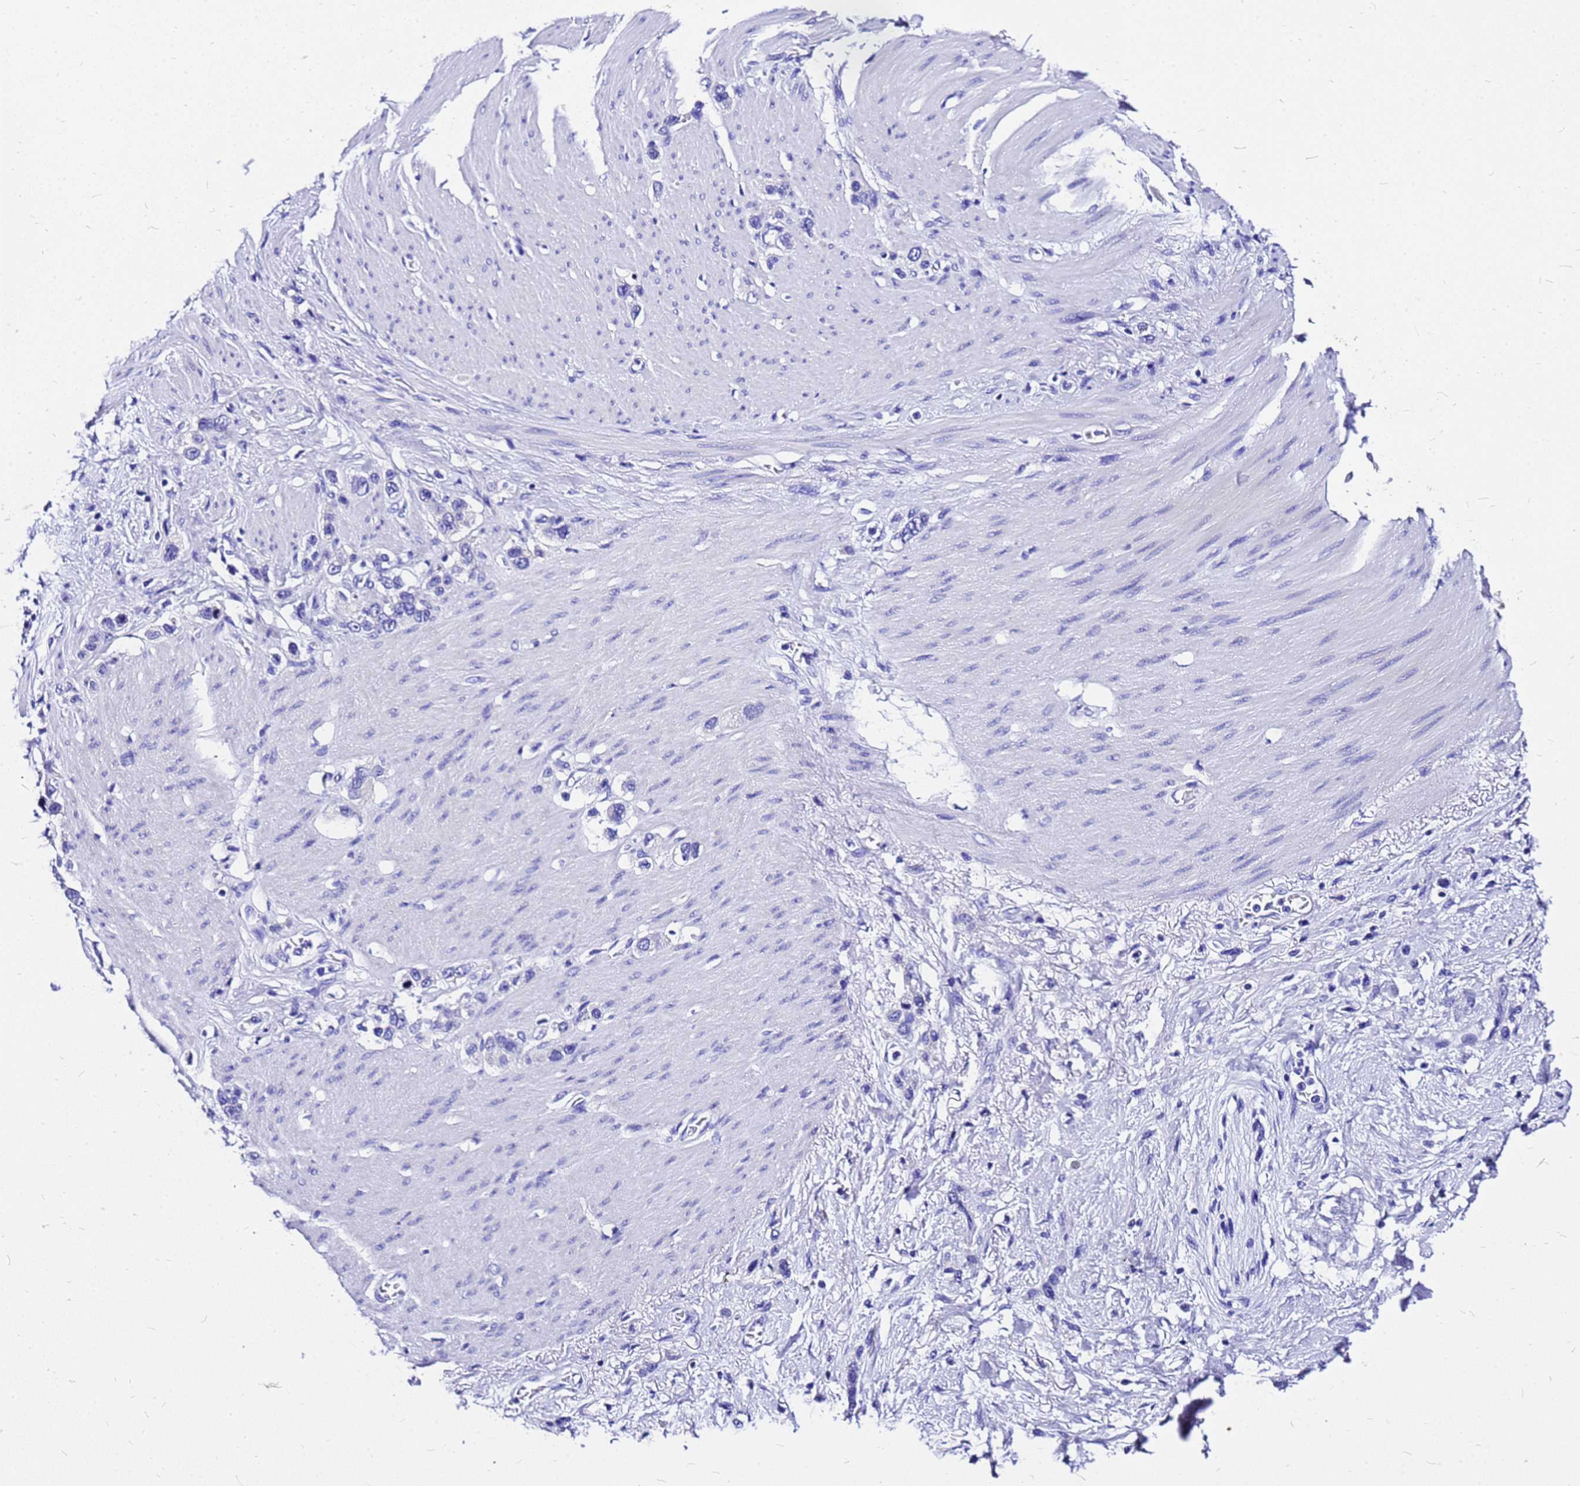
{"staining": {"intensity": "negative", "quantity": "none", "location": "none"}, "tissue": "stomach cancer", "cell_type": "Tumor cells", "image_type": "cancer", "snomed": [{"axis": "morphology", "description": "Adenocarcinoma, NOS"}, {"axis": "morphology", "description": "Adenocarcinoma, High grade"}, {"axis": "topography", "description": "Stomach, upper"}, {"axis": "topography", "description": "Stomach, lower"}], "caption": "There is no significant positivity in tumor cells of high-grade adenocarcinoma (stomach).", "gene": "HERC4", "patient": {"sex": "female", "age": 65}}